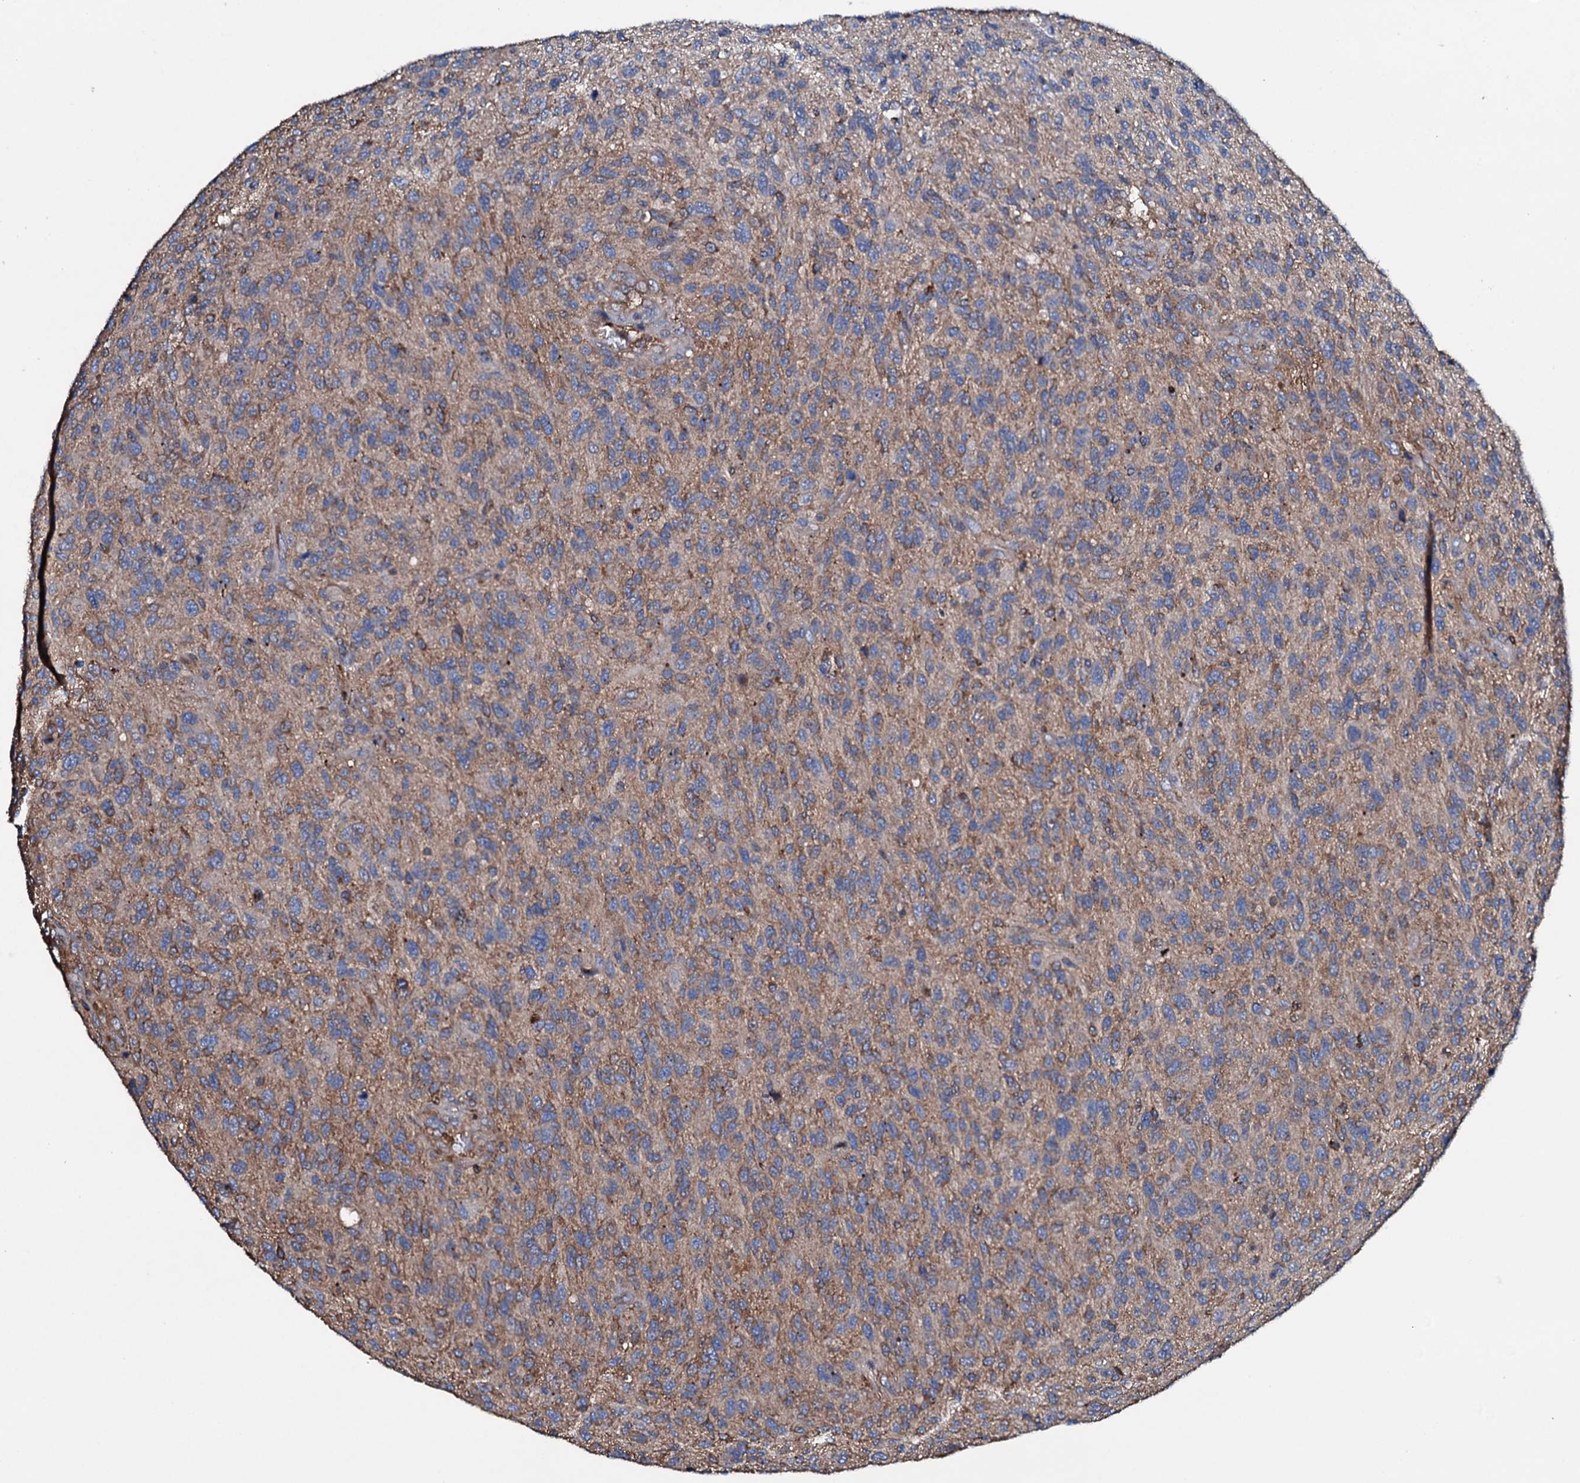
{"staining": {"intensity": "weak", "quantity": "<25%", "location": "cytoplasmic/membranous"}, "tissue": "glioma", "cell_type": "Tumor cells", "image_type": "cancer", "snomed": [{"axis": "morphology", "description": "Glioma, malignant, High grade"}, {"axis": "topography", "description": "Brain"}], "caption": "An immunohistochemistry image of malignant glioma (high-grade) is shown. There is no staining in tumor cells of malignant glioma (high-grade). (Brightfield microscopy of DAB immunohistochemistry (IHC) at high magnification).", "gene": "MS4A4E", "patient": {"sex": "male", "age": 47}}